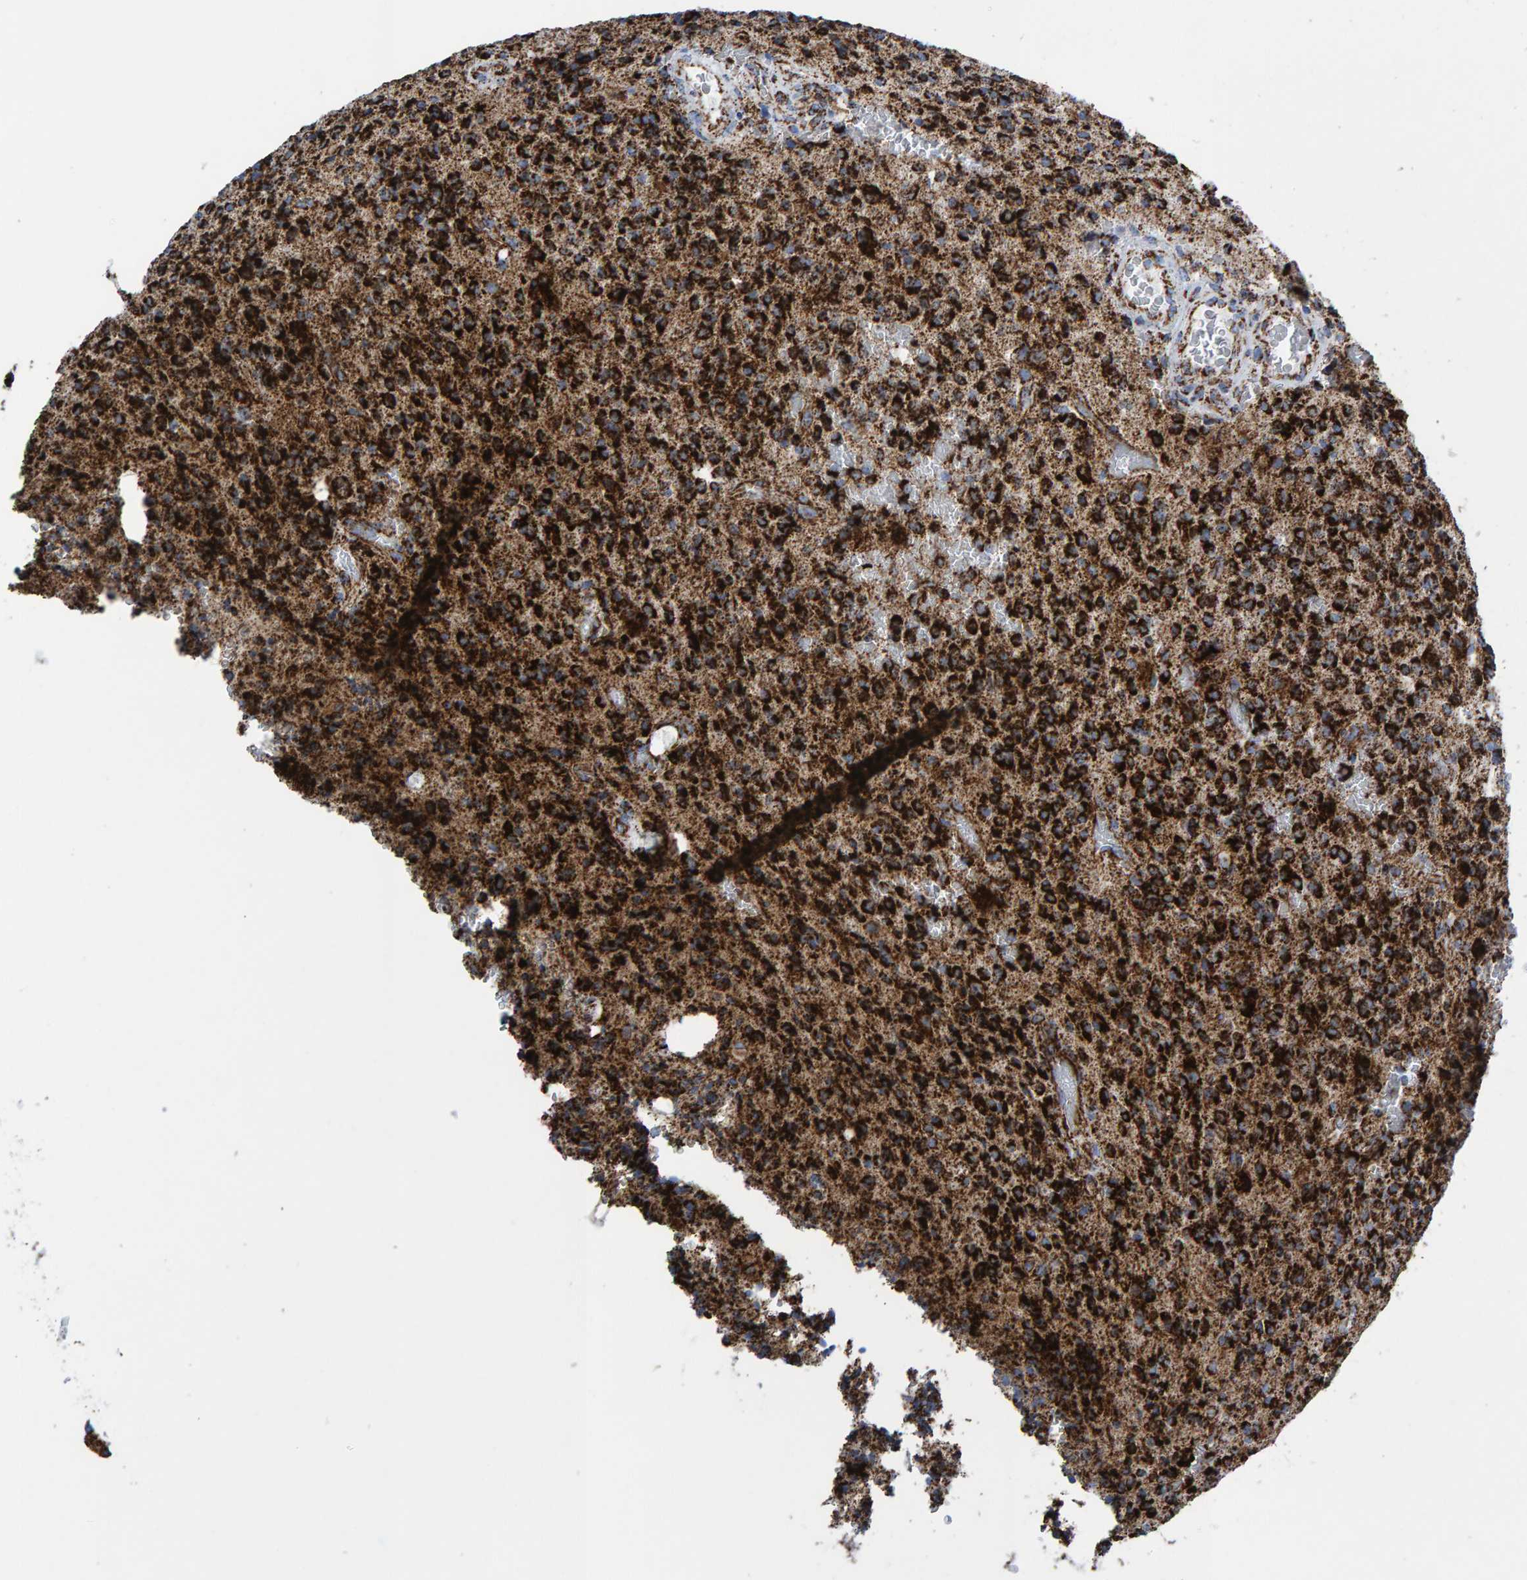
{"staining": {"intensity": "strong", "quantity": ">75%", "location": "cytoplasmic/membranous"}, "tissue": "glioma", "cell_type": "Tumor cells", "image_type": "cancer", "snomed": [{"axis": "morphology", "description": "Glioma, malignant, High grade"}, {"axis": "topography", "description": "Brain"}], "caption": "A histopathology image showing strong cytoplasmic/membranous expression in about >75% of tumor cells in high-grade glioma (malignant), as visualized by brown immunohistochemical staining.", "gene": "ENSG00000262660", "patient": {"sex": "male", "age": 34}}